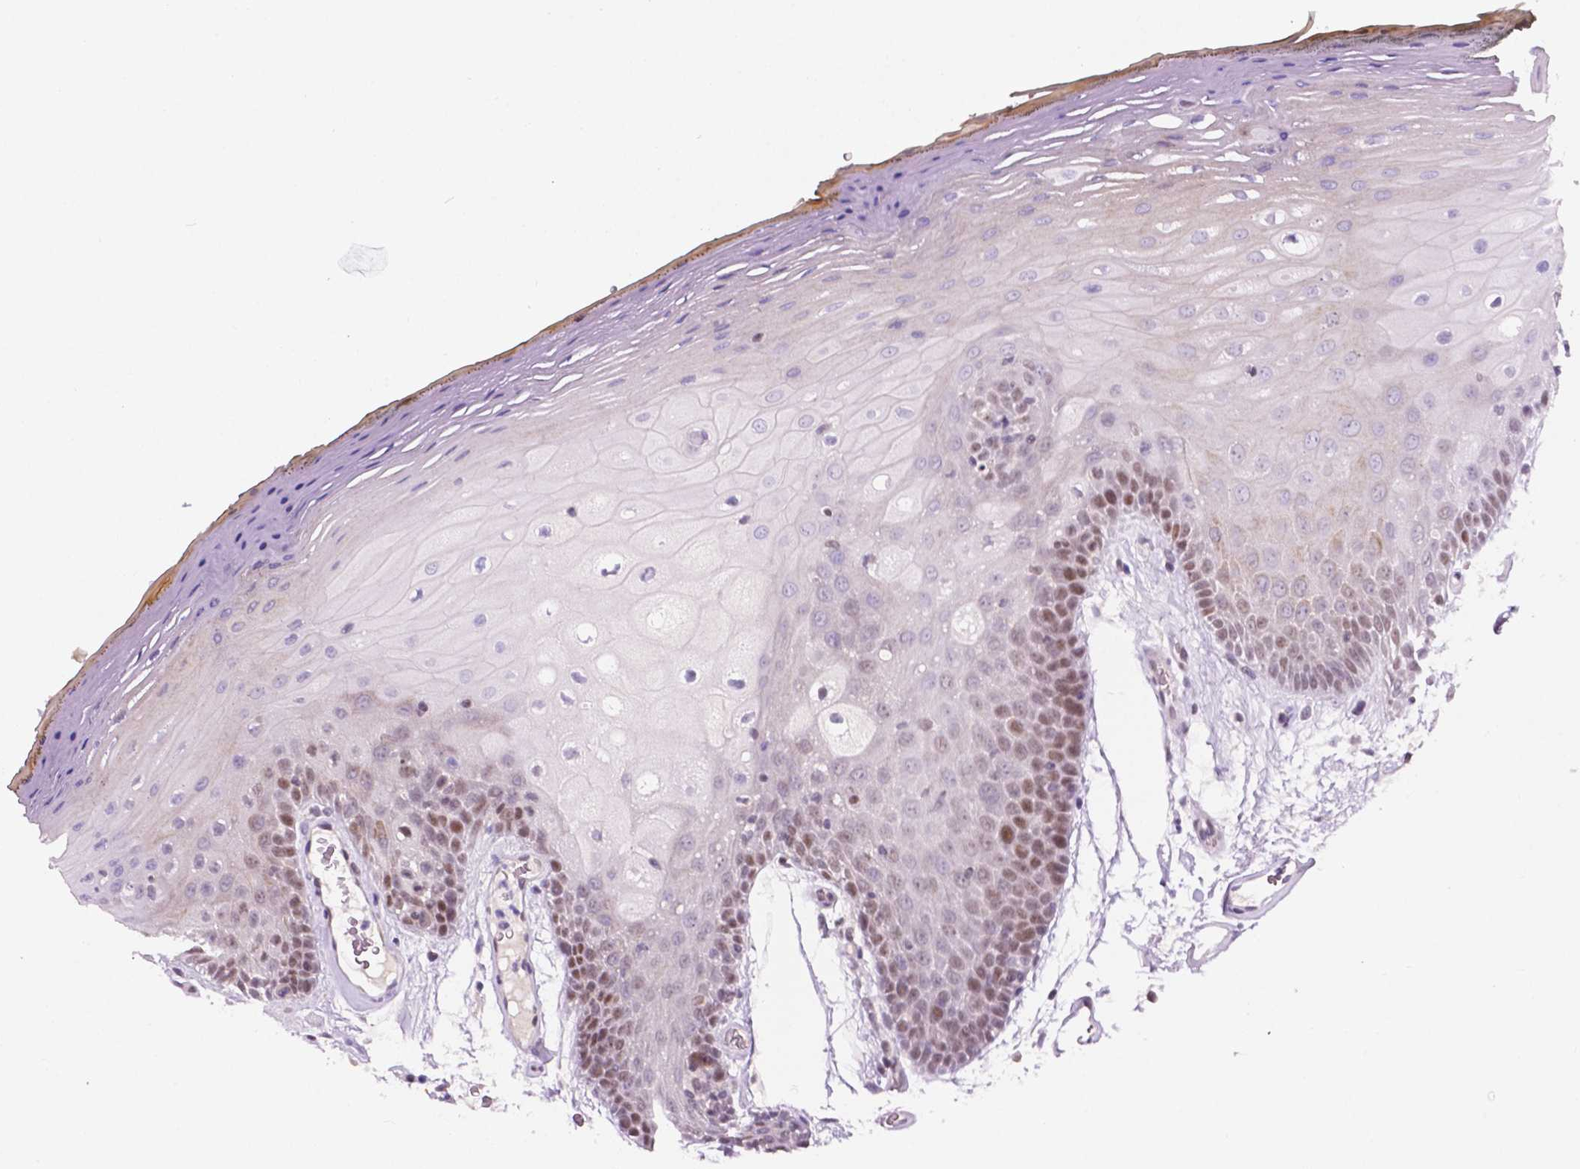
{"staining": {"intensity": "moderate", "quantity": "<25%", "location": "nuclear"}, "tissue": "oral mucosa", "cell_type": "Squamous epithelial cells", "image_type": "normal", "snomed": [{"axis": "morphology", "description": "Normal tissue, NOS"}, {"axis": "morphology", "description": "Squamous cell carcinoma, NOS"}, {"axis": "topography", "description": "Oral tissue"}, {"axis": "topography", "description": "Head-Neck"}], "caption": "Moderate nuclear expression is present in approximately <25% of squamous epithelial cells in unremarkable oral mucosa.", "gene": "FAM50B", "patient": {"sex": "male", "age": 52}}